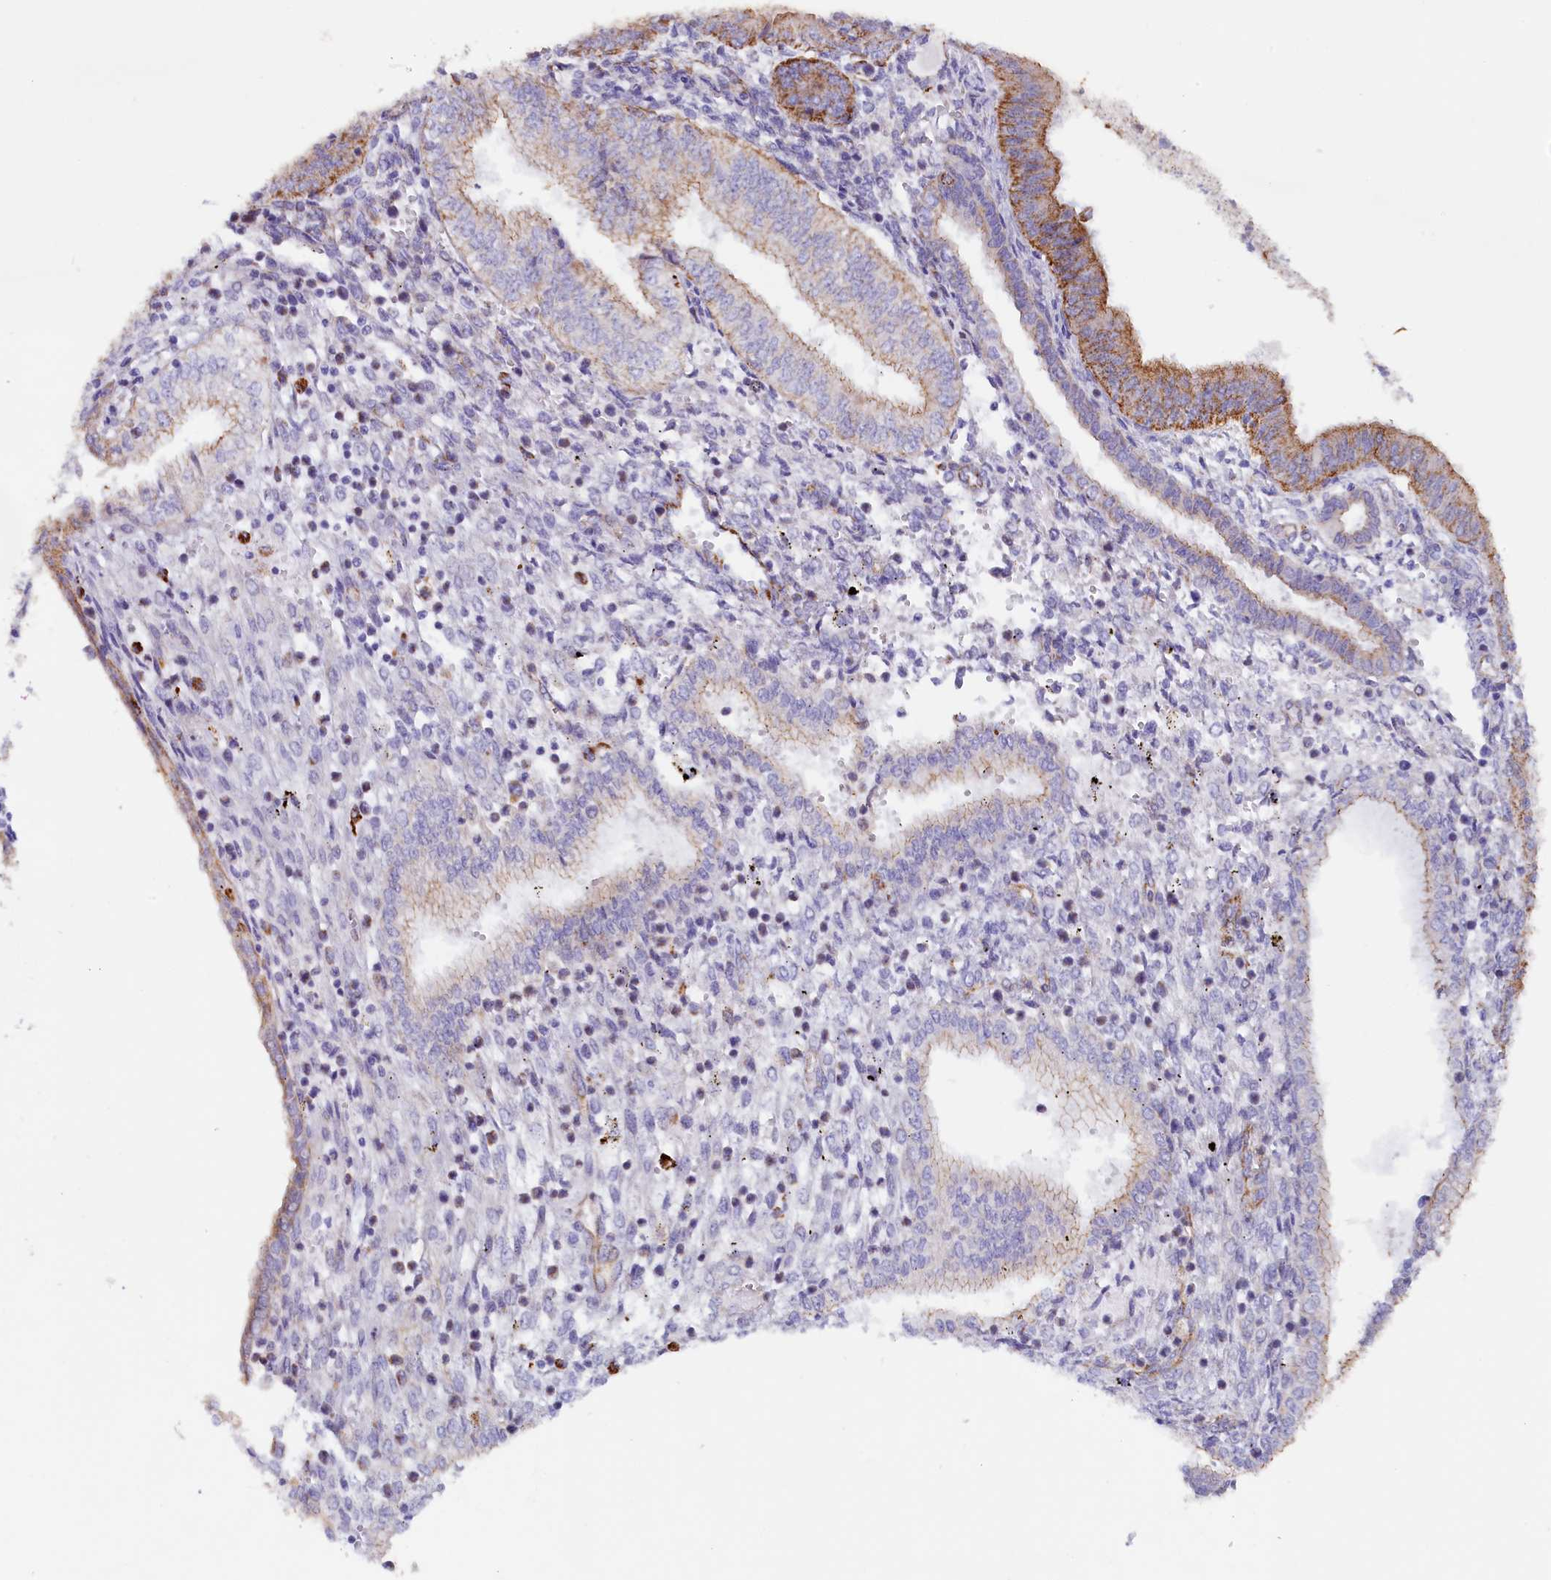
{"staining": {"intensity": "moderate", "quantity": "25%-75%", "location": "cytoplasmic/membranous"}, "tissue": "endometrial cancer", "cell_type": "Tumor cells", "image_type": "cancer", "snomed": [{"axis": "morphology", "description": "Adenocarcinoma, NOS"}, {"axis": "topography", "description": "Endometrium"}], "caption": "This is a micrograph of immunohistochemistry (IHC) staining of adenocarcinoma (endometrial), which shows moderate positivity in the cytoplasmic/membranous of tumor cells.", "gene": "AKTIP", "patient": {"sex": "female", "age": 53}}